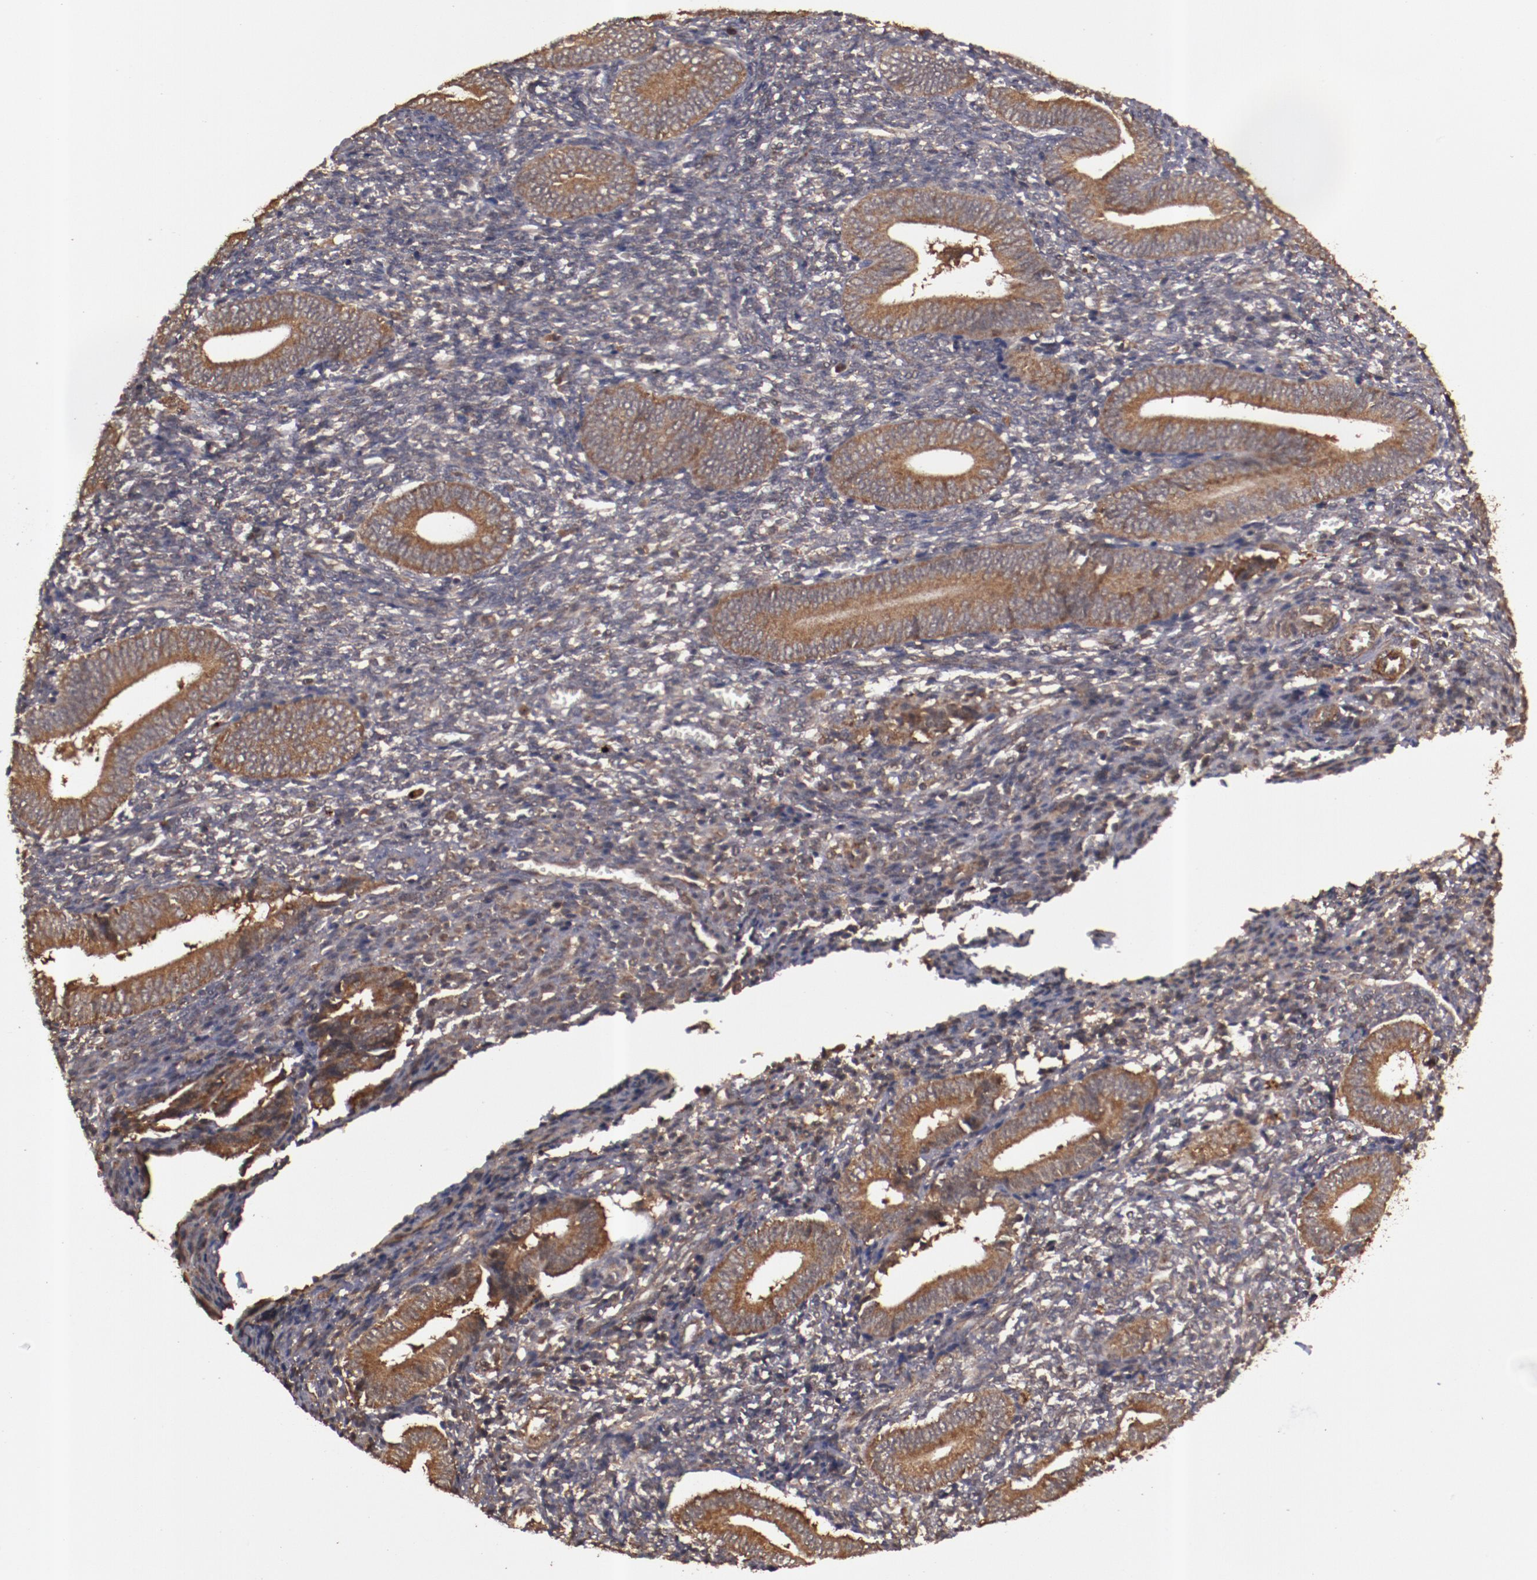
{"staining": {"intensity": "moderate", "quantity": "25%-75%", "location": "cytoplasmic/membranous"}, "tissue": "endometrium", "cell_type": "Cells in endometrial stroma", "image_type": "normal", "snomed": [{"axis": "morphology", "description": "Normal tissue, NOS"}, {"axis": "topography", "description": "Uterus"}, {"axis": "topography", "description": "Endometrium"}], "caption": "The photomicrograph shows staining of normal endometrium, revealing moderate cytoplasmic/membranous protein expression (brown color) within cells in endometrial stroma. Using DAB (3,3'-diaminobenzidine) (brown) and hematoxylin (blue) stains, captured at high magnification using brightfield microscopy.", "gene": "TXNDC16", "patient": {"sex": "female", "age": 33}}